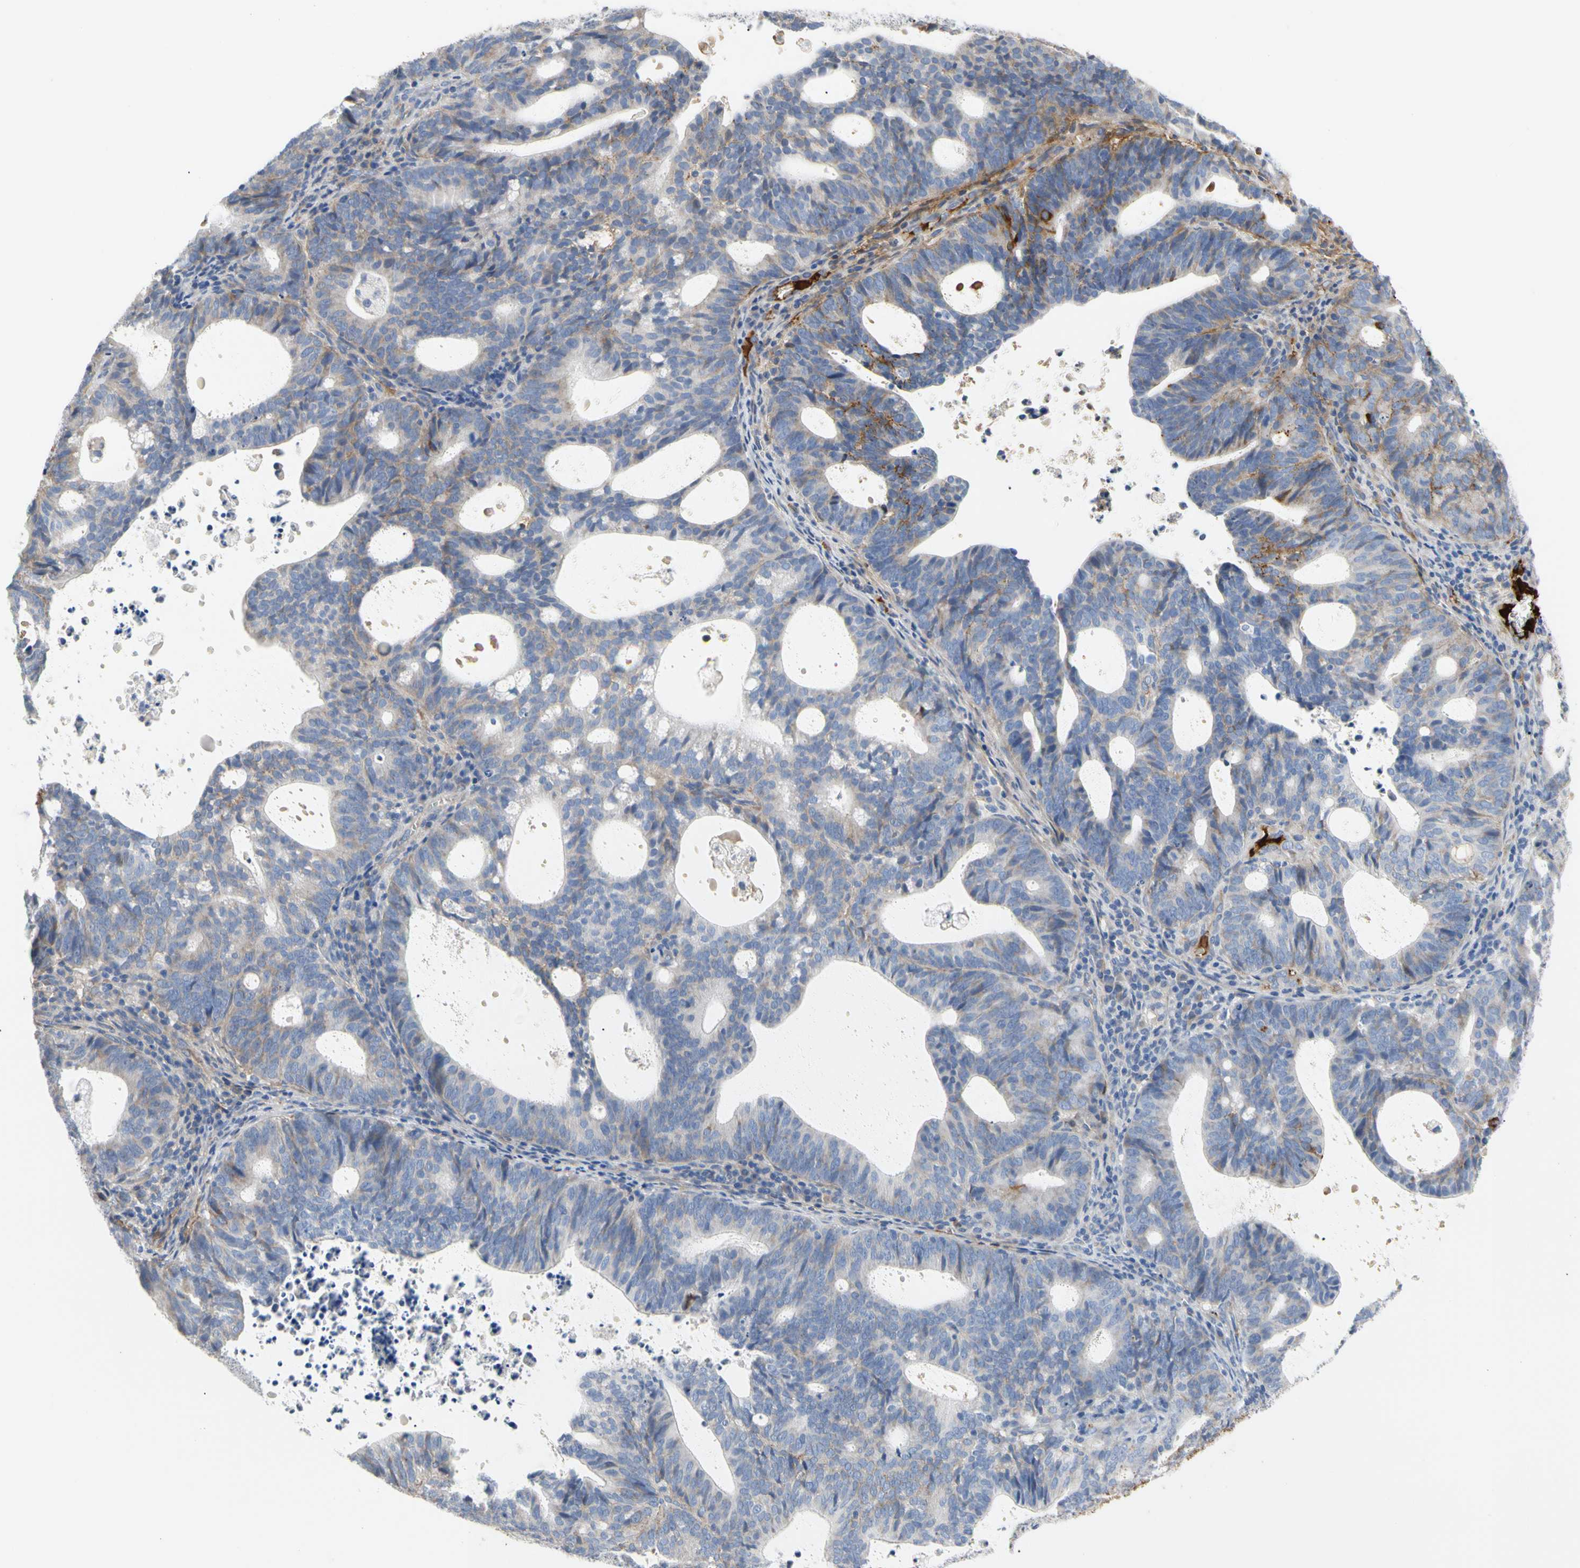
{"staining": {"intensity": "weak", "quantity": "<25%", "location": "cytoplasmic/membranous"}, "tissue": "endometrial cancer", "cell_type": "Tumor cells", "image_type": "cancer", "snomed": [{"axis": "morphology", "description": "Adenocarcinoma, NOS"}, {"axis": "topography", "description": "Uterus"}], "caption": "The histopathology image demonstrates no significant expression in tumor cells of endometrial cancer. (Brightfield microscopy of DAB (3,3'-diaminobenzidine) IHC at high magnification).", "gene": "FGB", "patient": {"sex": "female", "age": 83}}